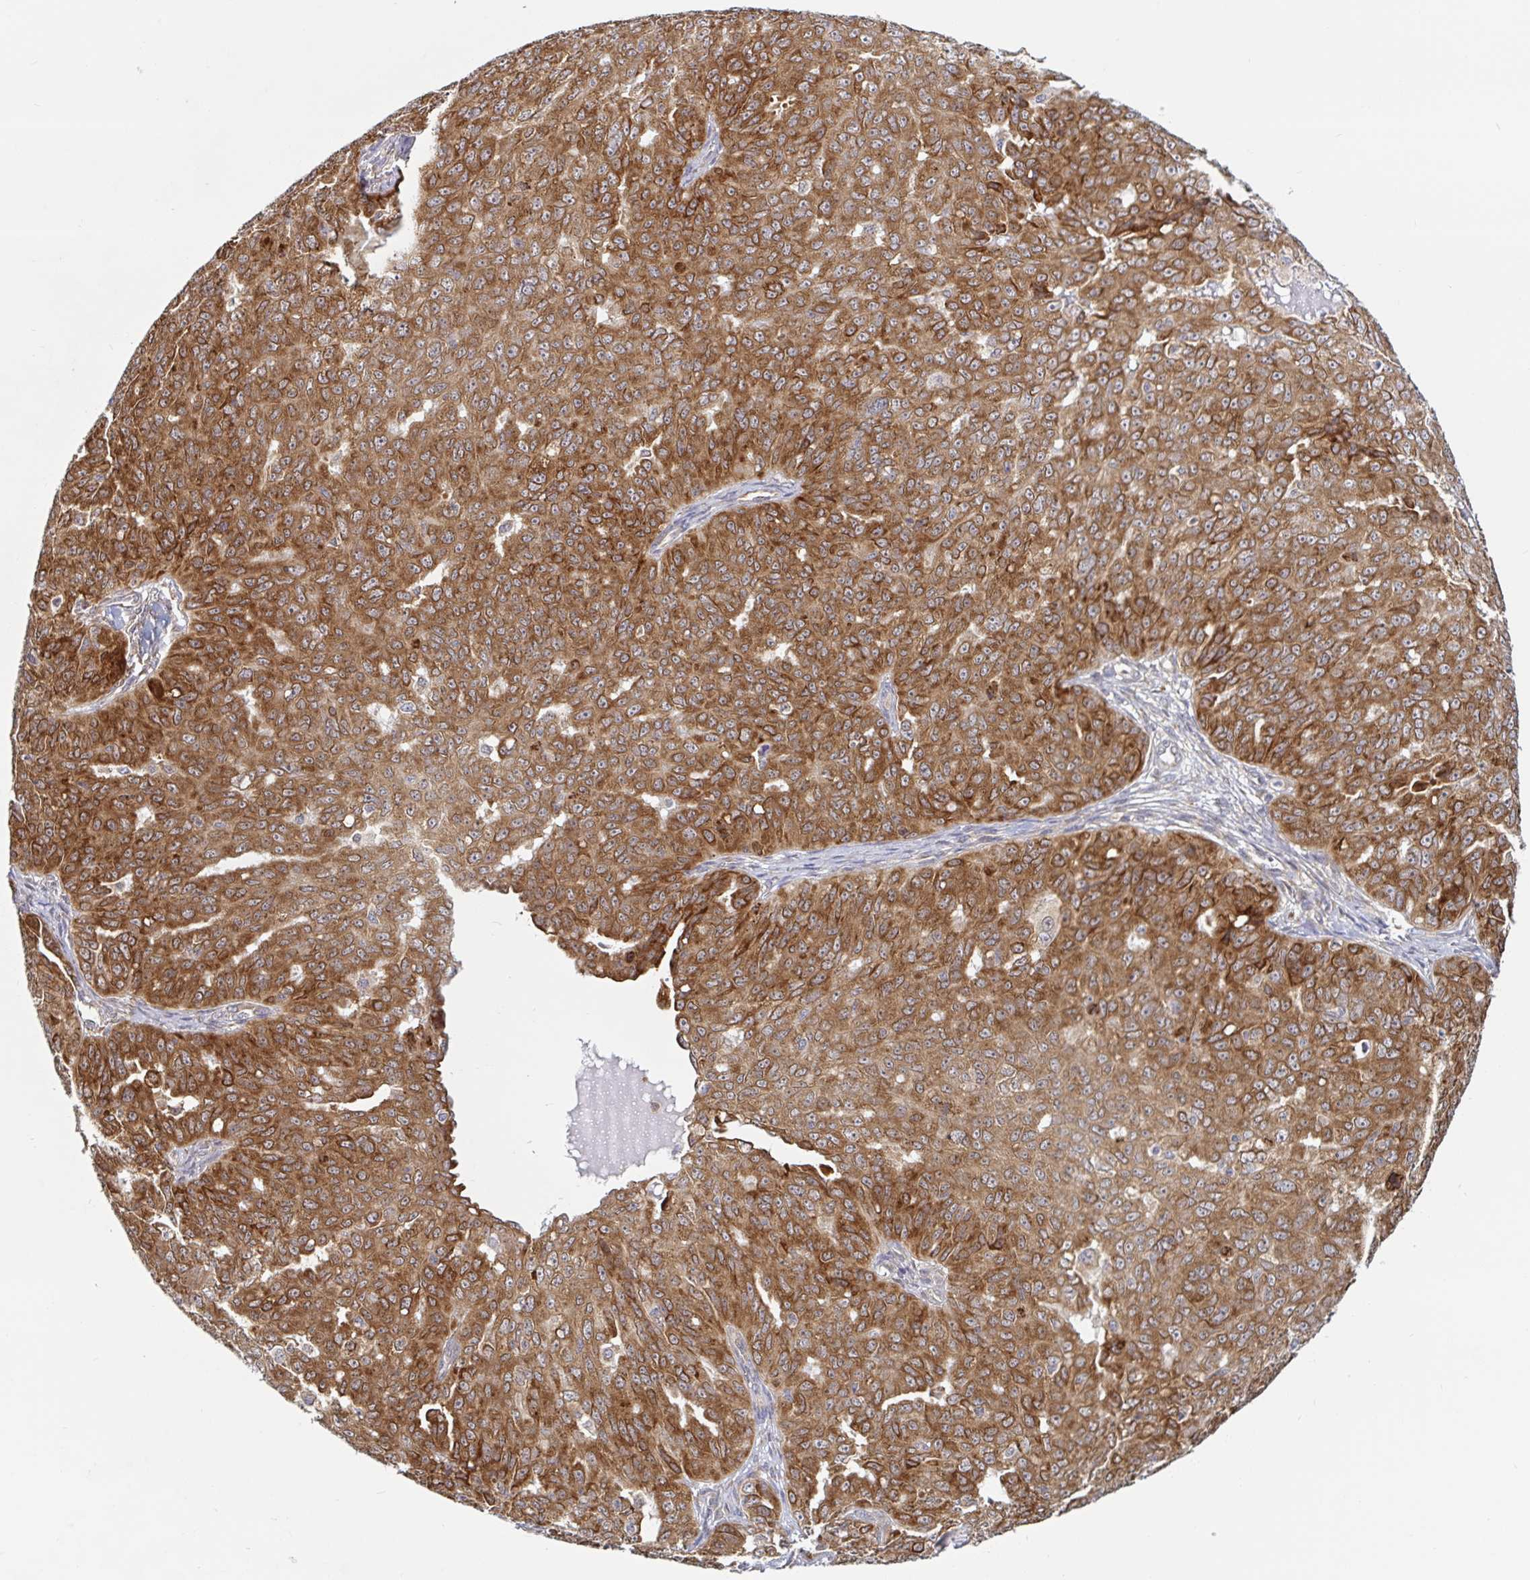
{"staining": {"intensity": "moderate", "quantity": ">75%", "location": "cytoplasmic/membranous"}, "tissue": "ovarian cancer", "cell_type": "Tumor cells", "image_type": "cancer", "snomed": [{"axis": "morphology", "description": "Carcinoma, endometroid"}, {"axis": "topography", "description": "Ovary"}], "caption": "Ovarian cancer tissue displays moderate cytoplasmic/membranous expression in approximately >75% of tumor cells", "gene": "LARP1", "patient": {"sex": "female", "age": 70}}